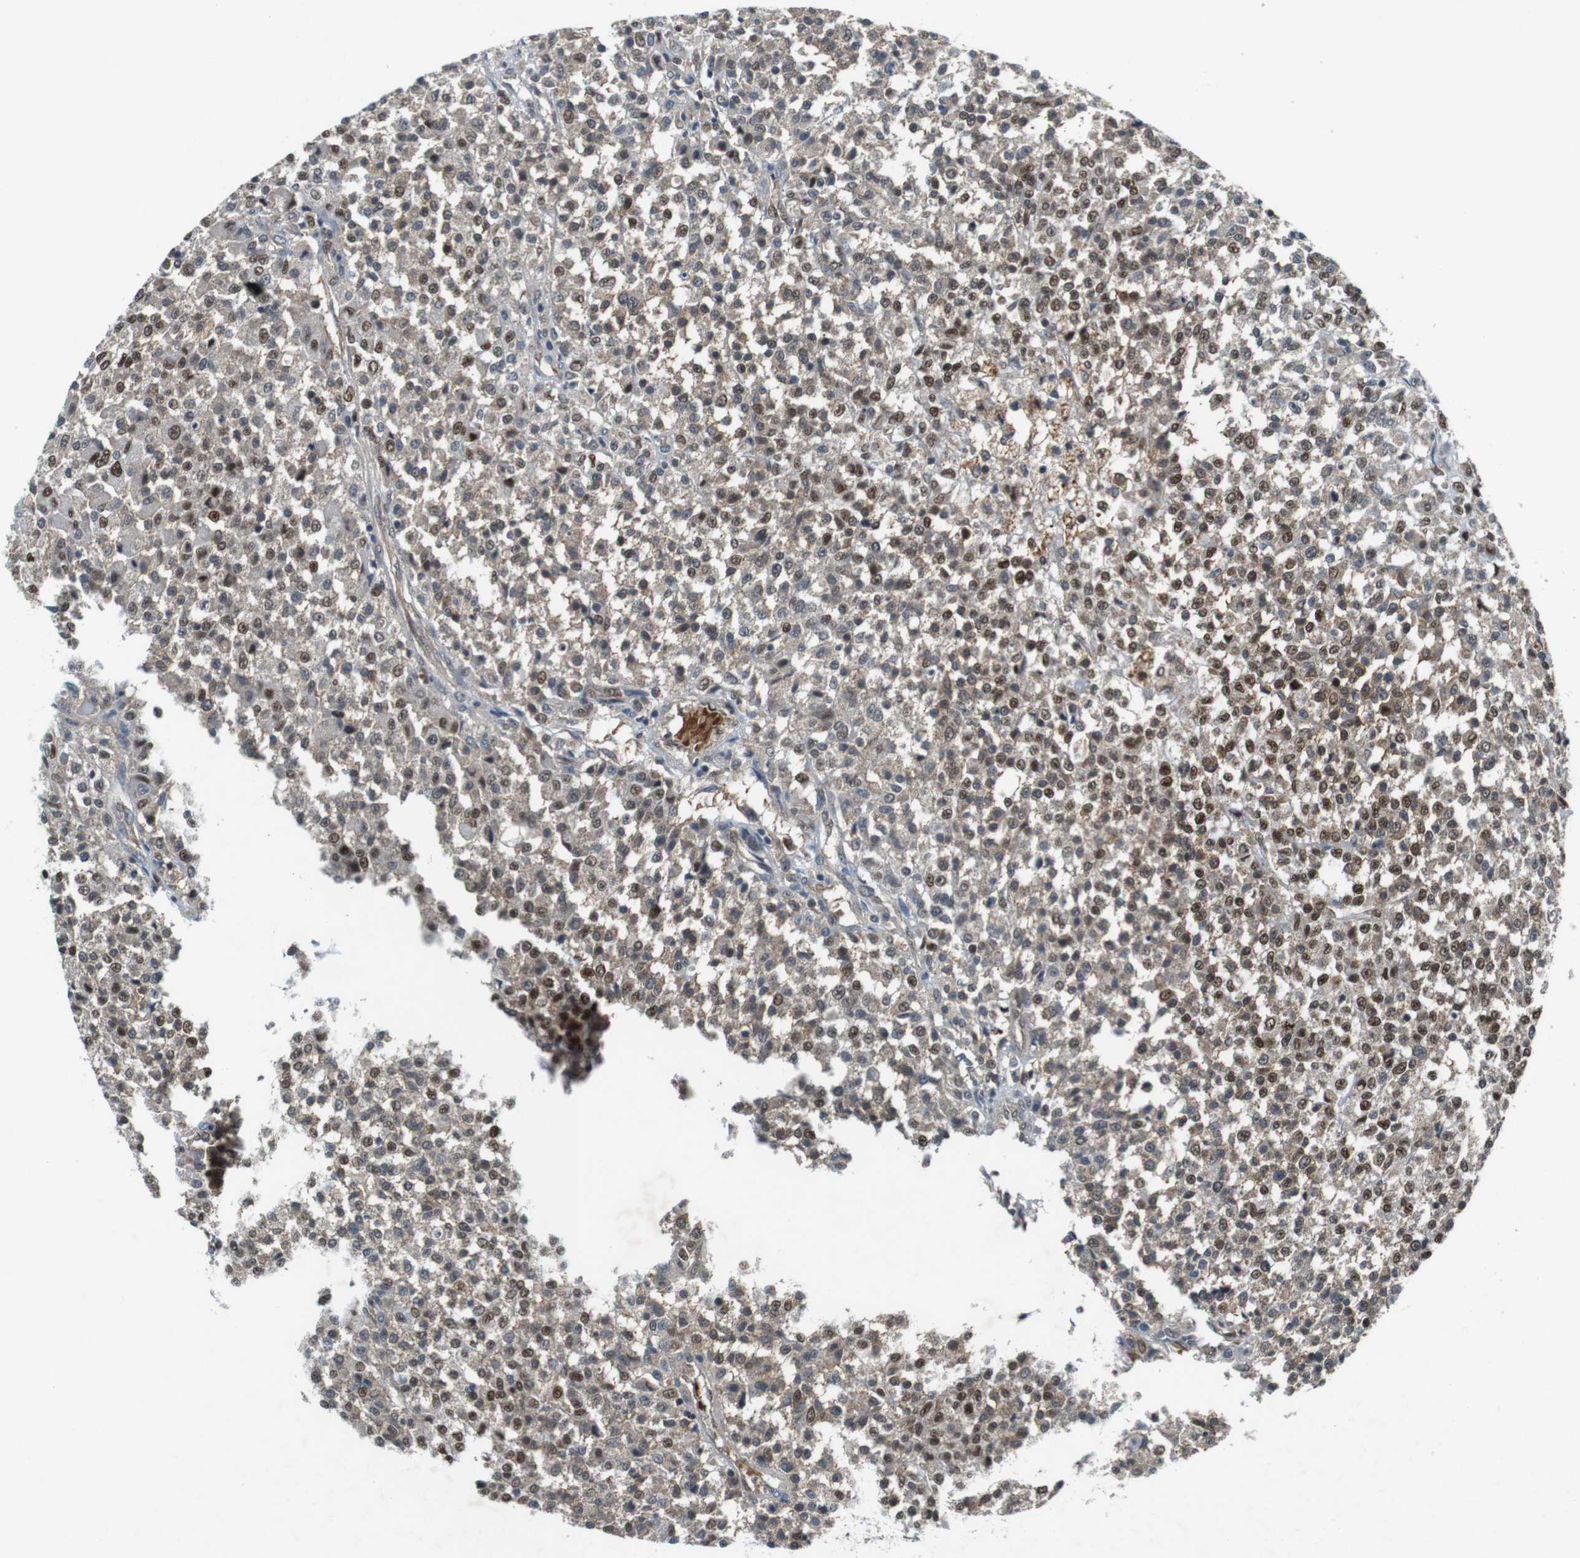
{"staining": {"intensity": "moderate", "quantity": ">75%", "location": "nuclear"}, "tissue": "testis cancer", "cell_type": "Tumor cells", "image_type": "cancer", "snomed": [{"axis": "morphology", "description": "Seminoma, NOS"}, {"axis": "topography", "description": "Testis"}], "caption": "A histopathology image of human testis cancer (seminoma) stained for a protein exhibits moderate nuclear brown staining in tumor cells.", "gene": "MAPKAPK5", "patient": {"sex": "male", "age": 59}}